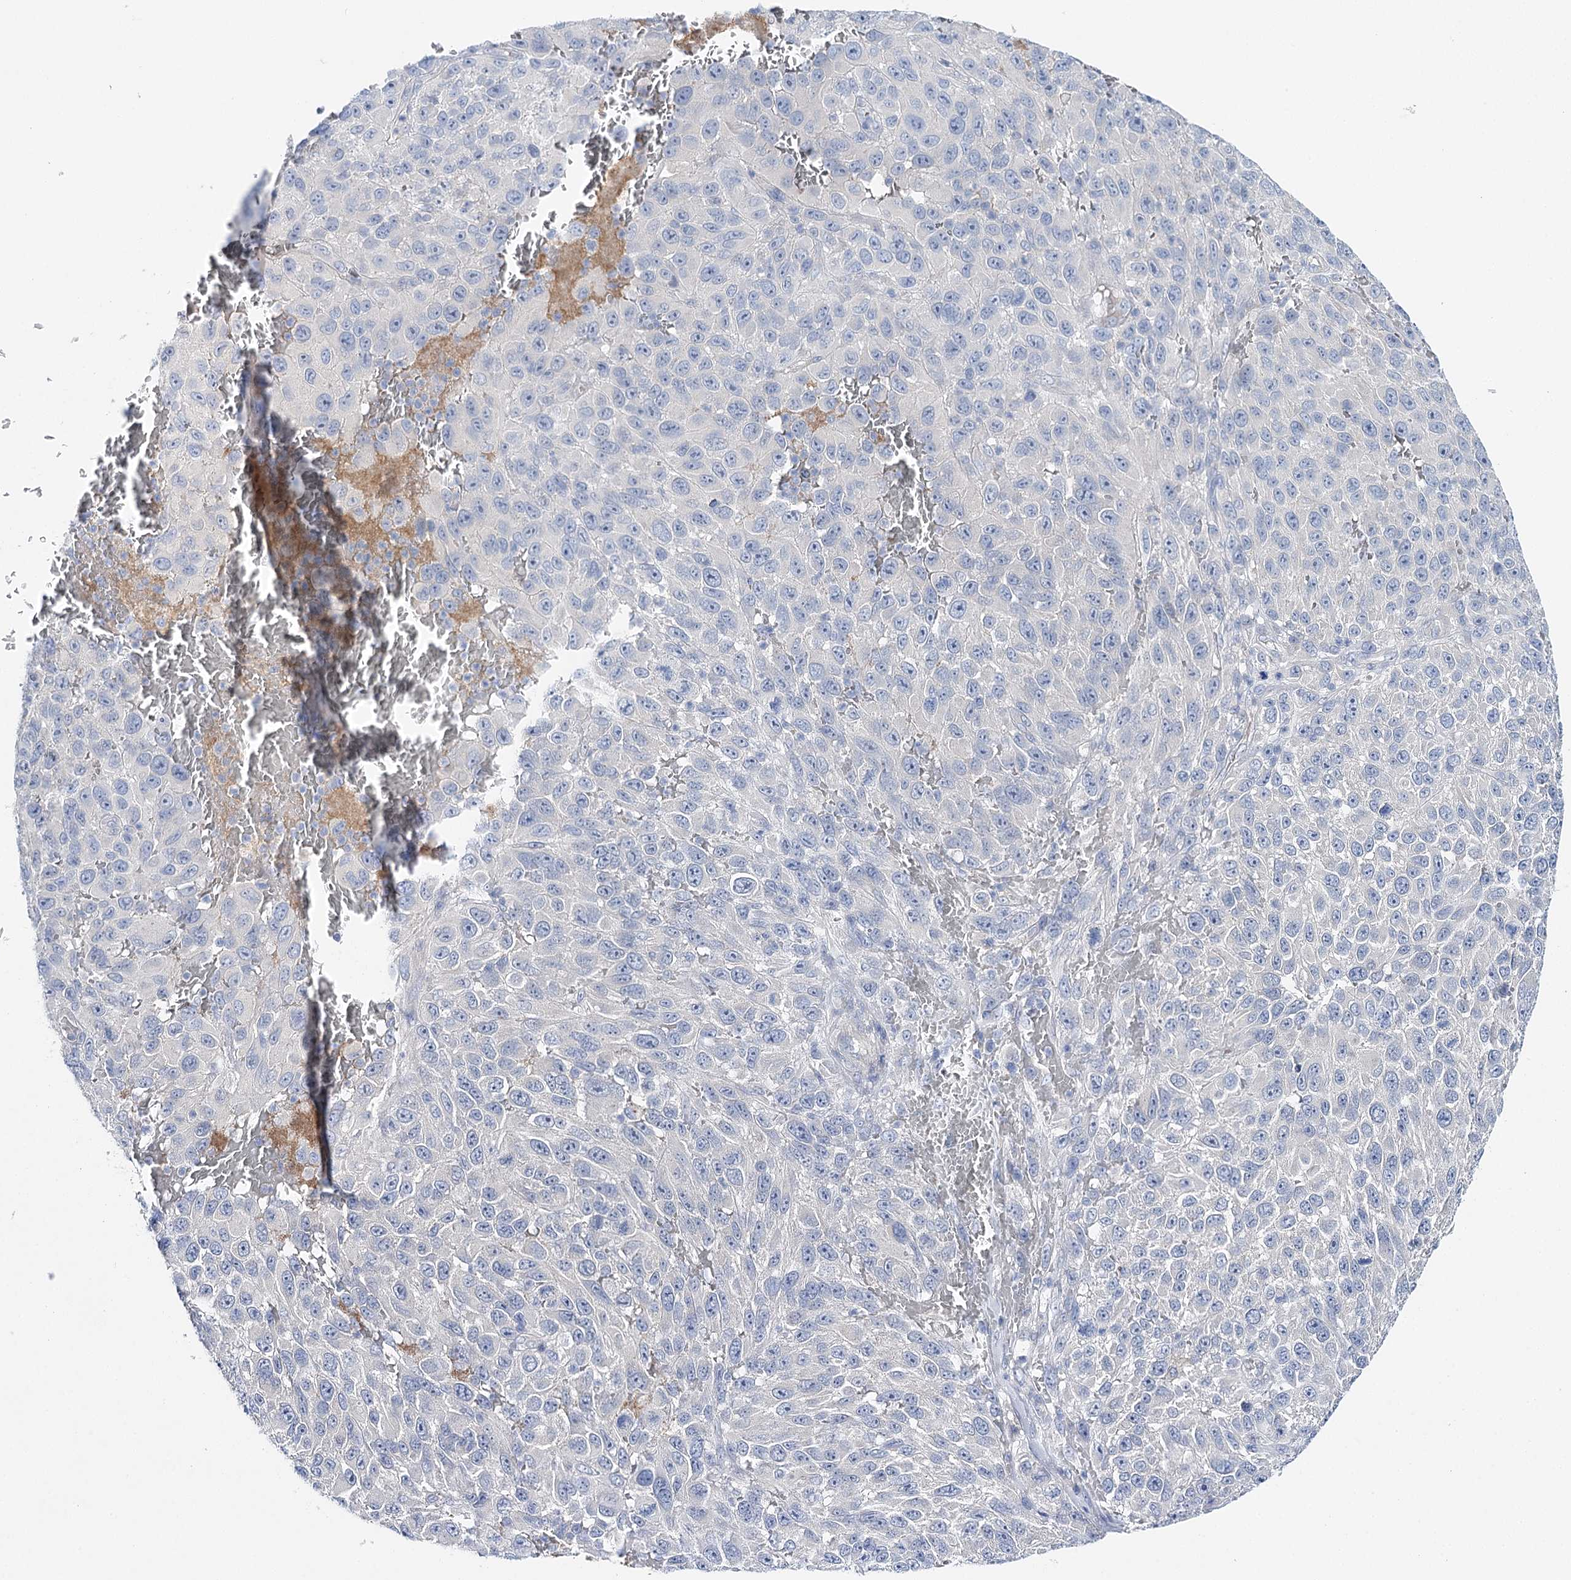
{"staining": {"intensity": "negative", "quantity": "none", "location": "none"}, "tissue": "melanoma", "cell_type": "Tumor cells", "image_type": "cancer", "snomed": [{"axis": "morphology", "description": "Malignant melanoma, NOS"}, {"axis": "topography", "description": "Skin"}], "caption": "Tumor cells show no significant expression in melanoma.", "gene": "LRRC14B", "patient": {"sex": "female", "age": 96}}